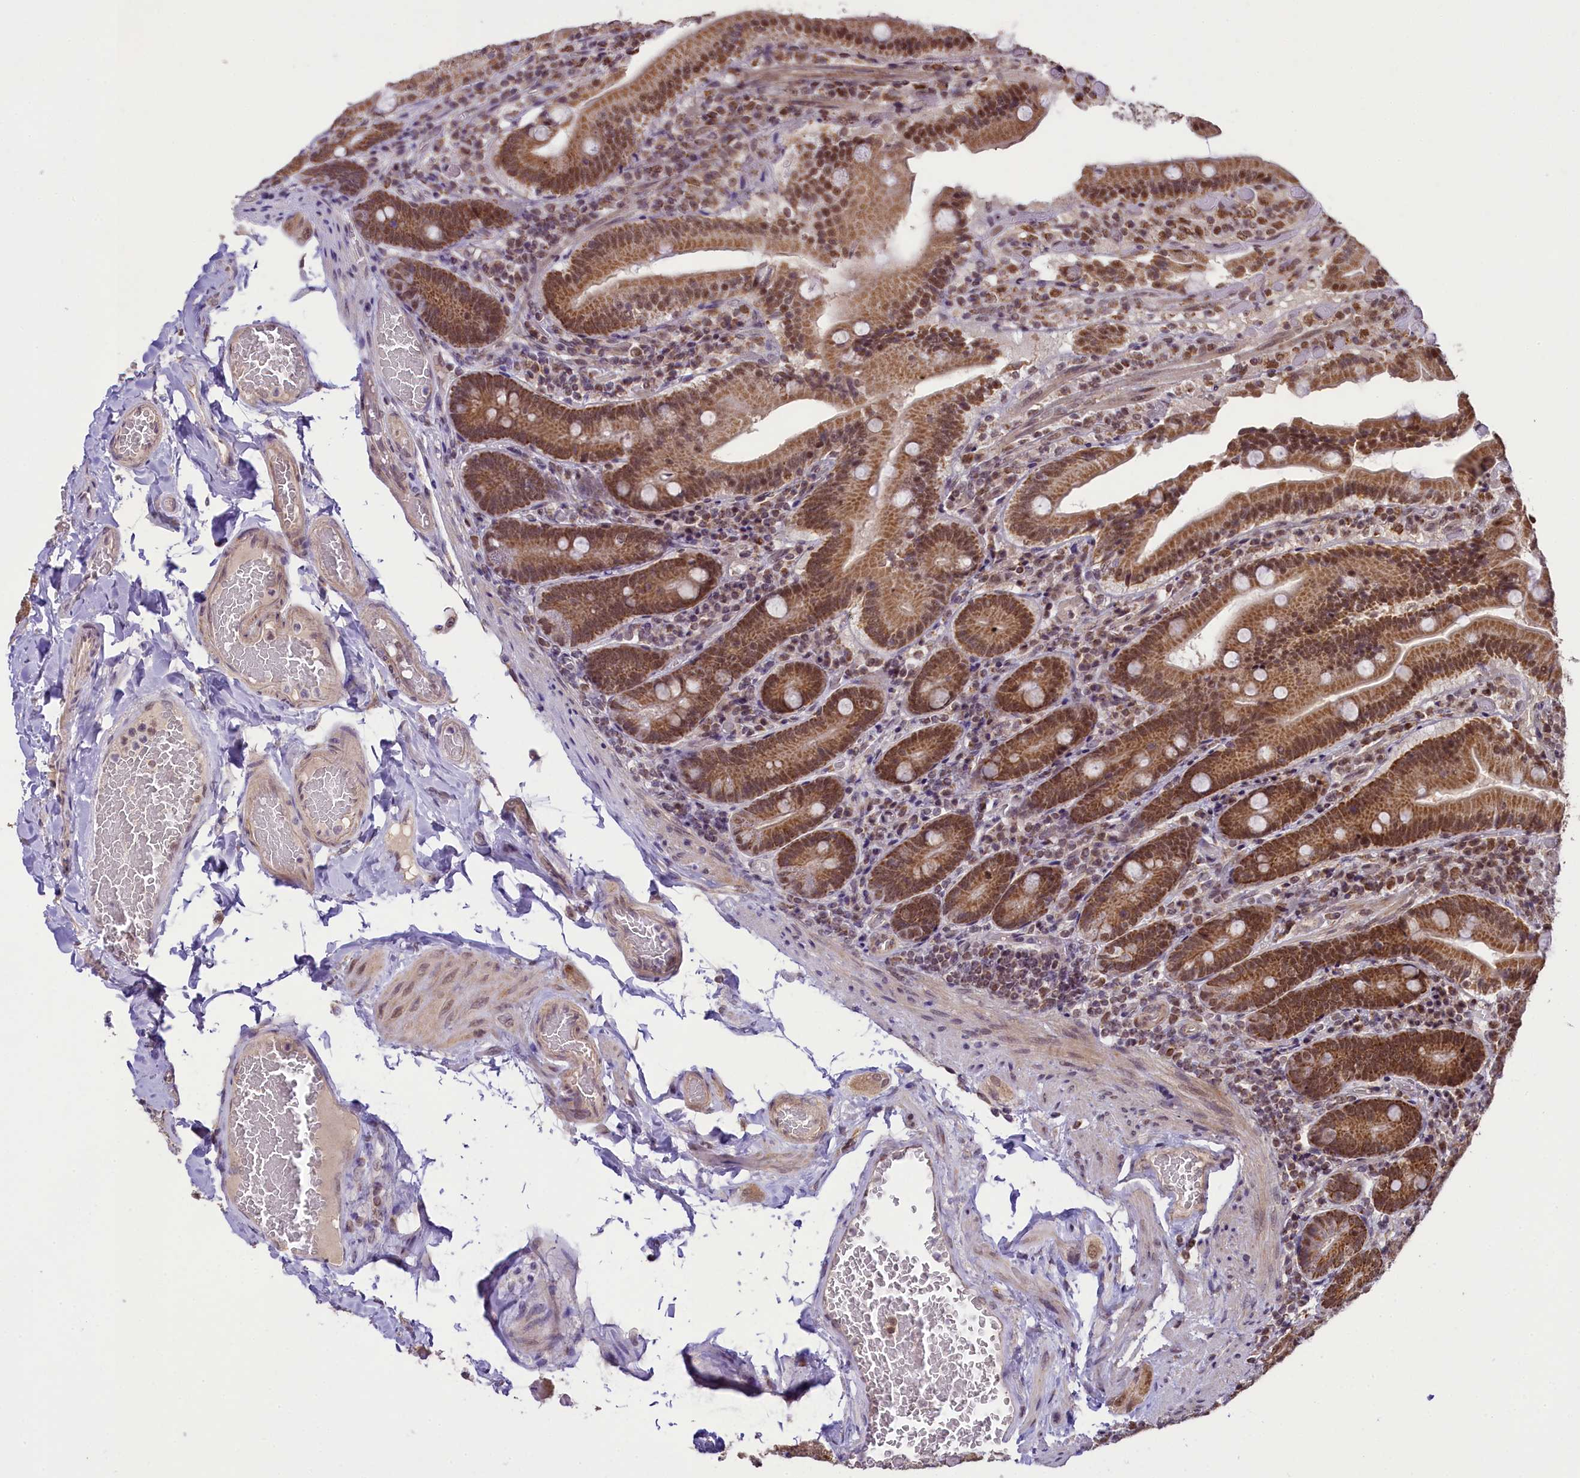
{"staining": {"intensity": "moderate", "quantity": ">75%", "location": "cytoplasmic/membranous,nuclear"}, "tissue": "duodenum", "cell_type": "Glandular cells", "image_type": "normal", "snomed": [{"axis": "morphology", "description": "Normal tissue, NOS"}, {"axis": "topography", "description": "Duodenum"}], "caption": "There is medium levels of moderate cytoplasmic/membranous,nuclear staining in glandular cells of normal duodenum, as demonstrated by immunohistochemical staining (brown color).", "gene": "PAF1", "patient": {"sex": "female", "age": 62}}